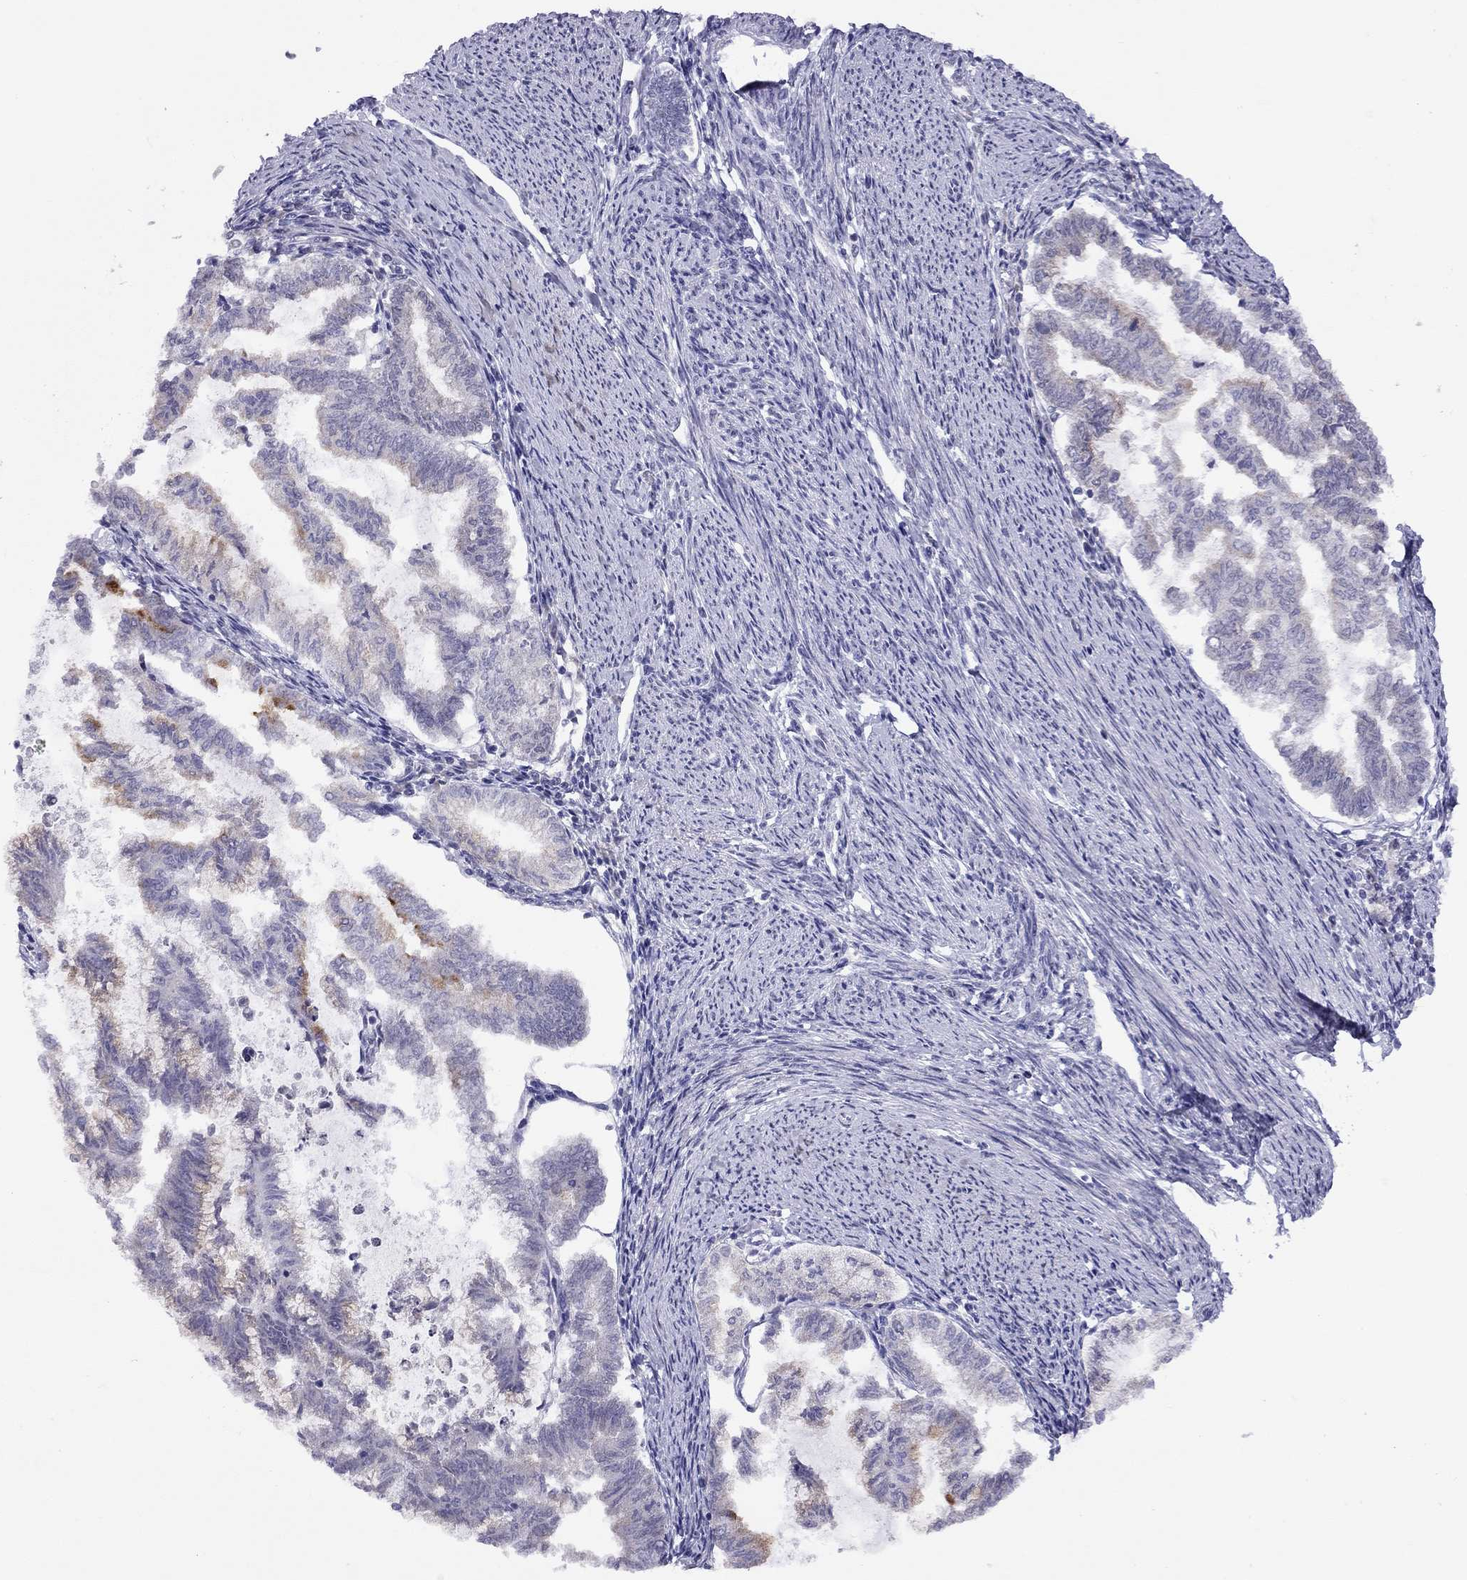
{"staining": {"intensity": "negative", "quantity": "none", "location": "none"}, "tissue": "endometrial cancer", "cell_type": "Tumor cells", "image_type": "cancer", "snomed": [{"axis": "morphology", "description": "Adenocarcinoma, NOS"}, {"axis": "topography", "description": "Endometrium"}], "caption": "This is an immunohistochemistry image of human endometrial adenocarcinoma. There is no staining in tumor cells.", "gene": "HES5", "patient": {"sex": "female", "age": 79}}